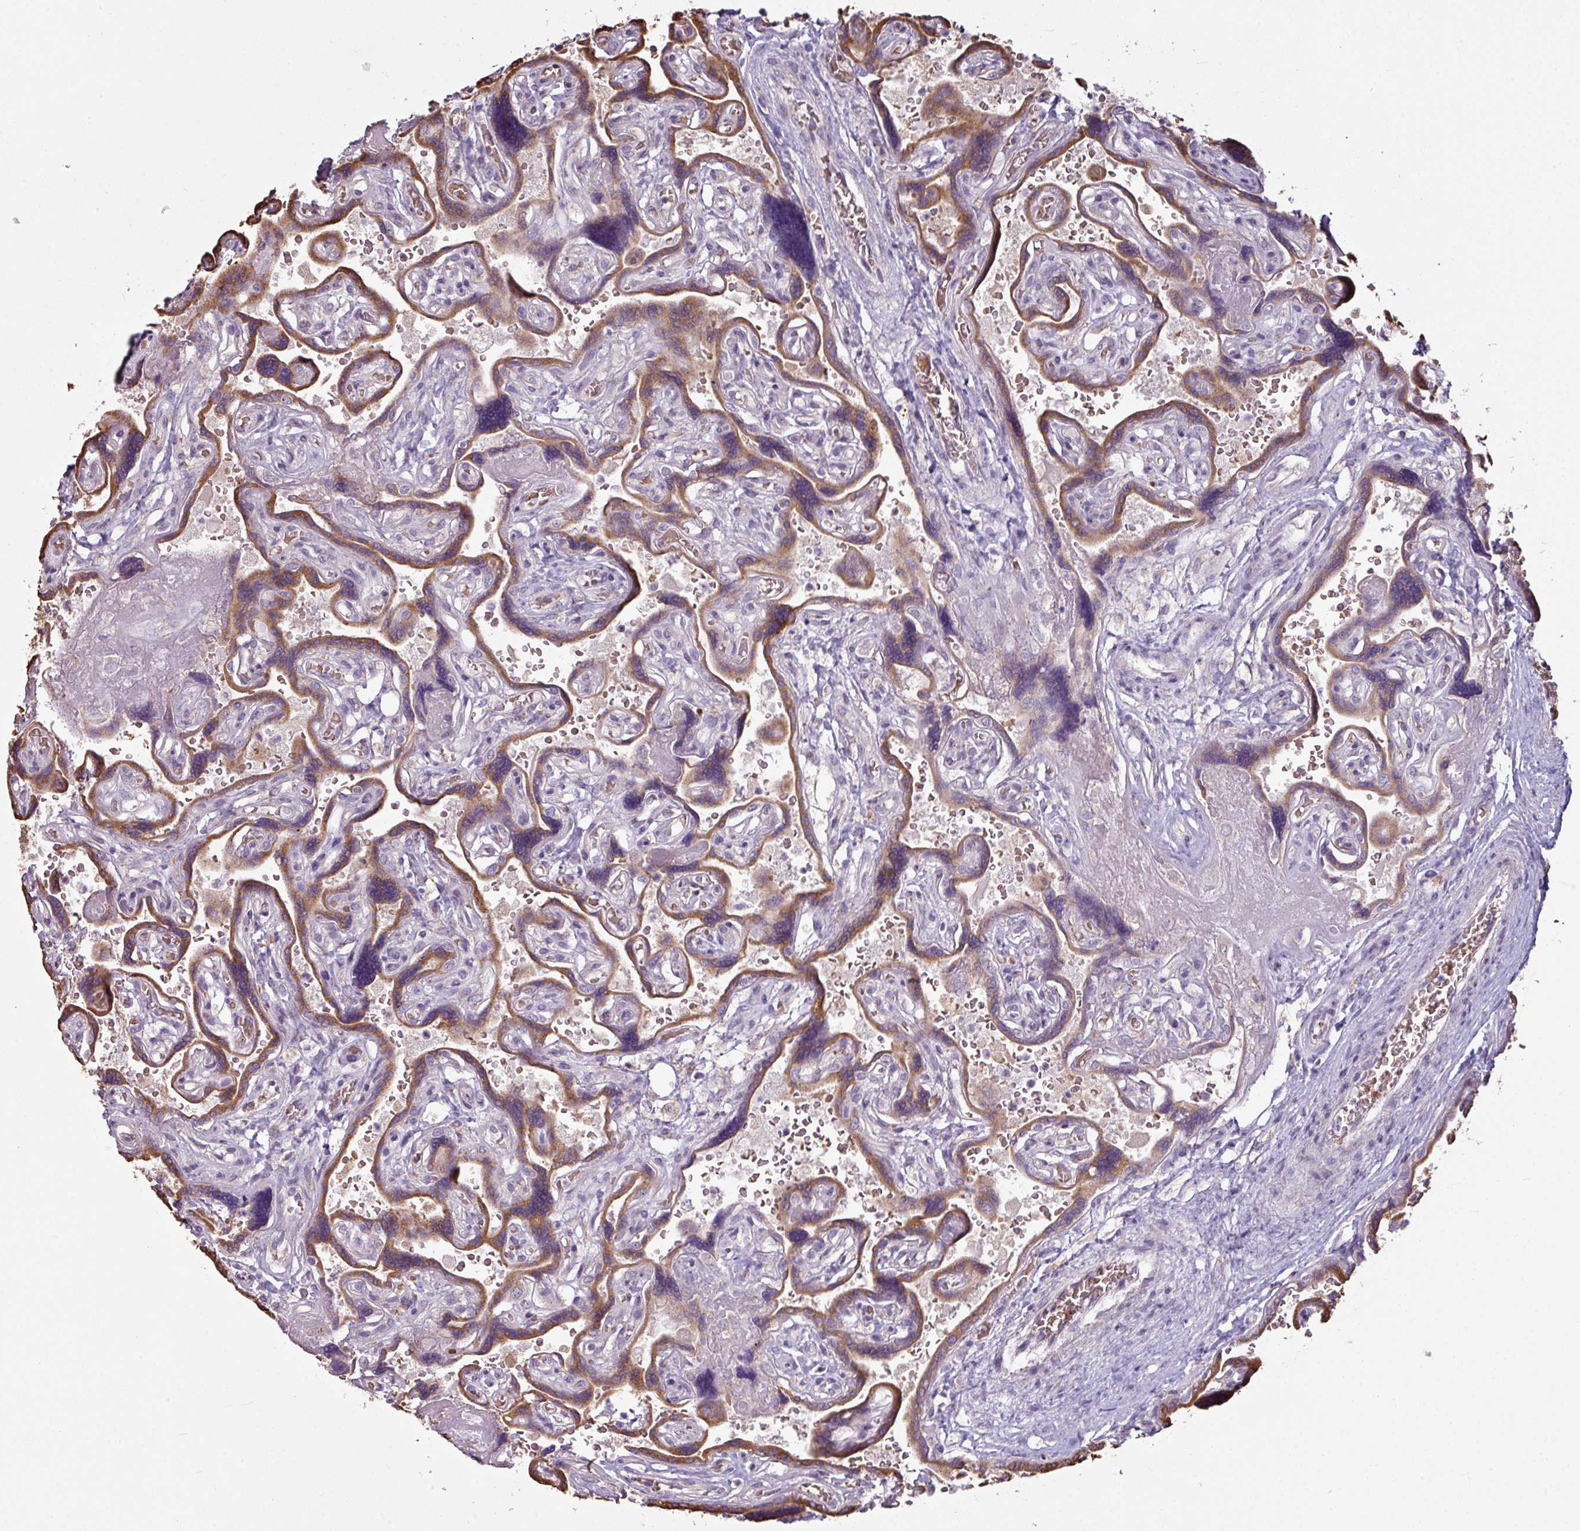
{"staining": {"intensity": "negative", "quantity": "none", "location": "none"}, "tissue": "placenta", "cell_type": "Decidual cells", "image_type": "normal", "snomed": [{"axis": "morphology", "description": "Normal tissue, NOS"}, {"axis": "topography", "description": "Placenta"}], "caption": "This image is of normal placenta stained with immunohistochemistry (IHC) to label a protein in brown with the nuclei are counter-stained blue. There is no positivity in decidual cells. The staining was performed using DAB to visualize the protein expression in brown, while the nuclei were stained in blue with hematoxylin (Magnification: 20x).", "gene": "NHSL2", "patient": {"sex": "female", "age": 32}}